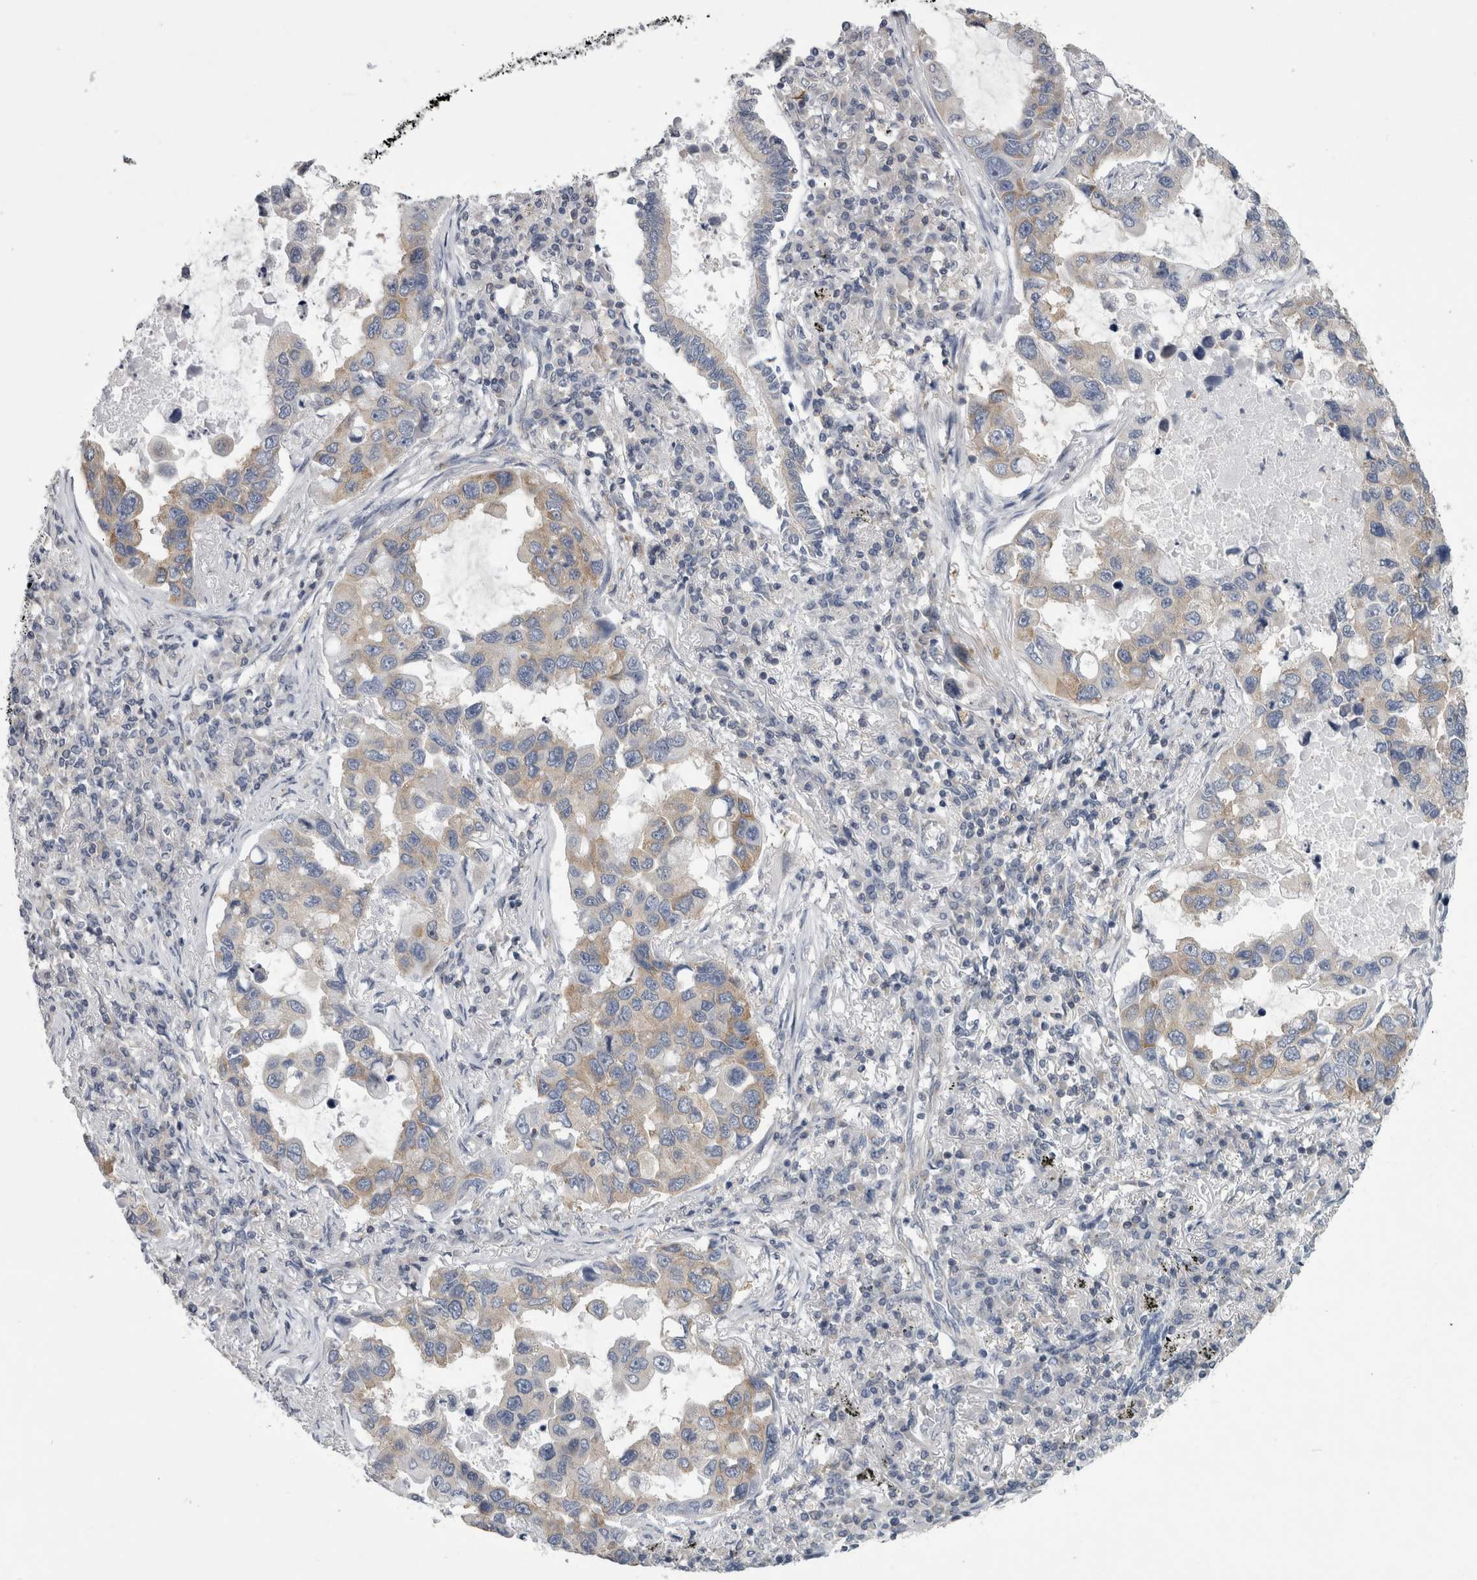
{"staining": {"intensity": "weak", "quantity": "25%-75%", "location": "cytoplasmic/membranous"}, "tissue": "lung cancer", "cell_type": "Tumor cells", "image_type": "cancer", "snomed": [{"axis": "morphology", "description": "Adenocarcinoma, NOS"}, {"axis": "topography", "description": "Lung"}], "caption": "Lung cancer stained with DAB (3,3'-diaminobenzidine) IHC displays low levels of weak cytoplasmic/membranous positivity in about 25%-75% of tumor cells.", "gene": "PRRC2C", "patient": {"sex": "male", "age": 64}}